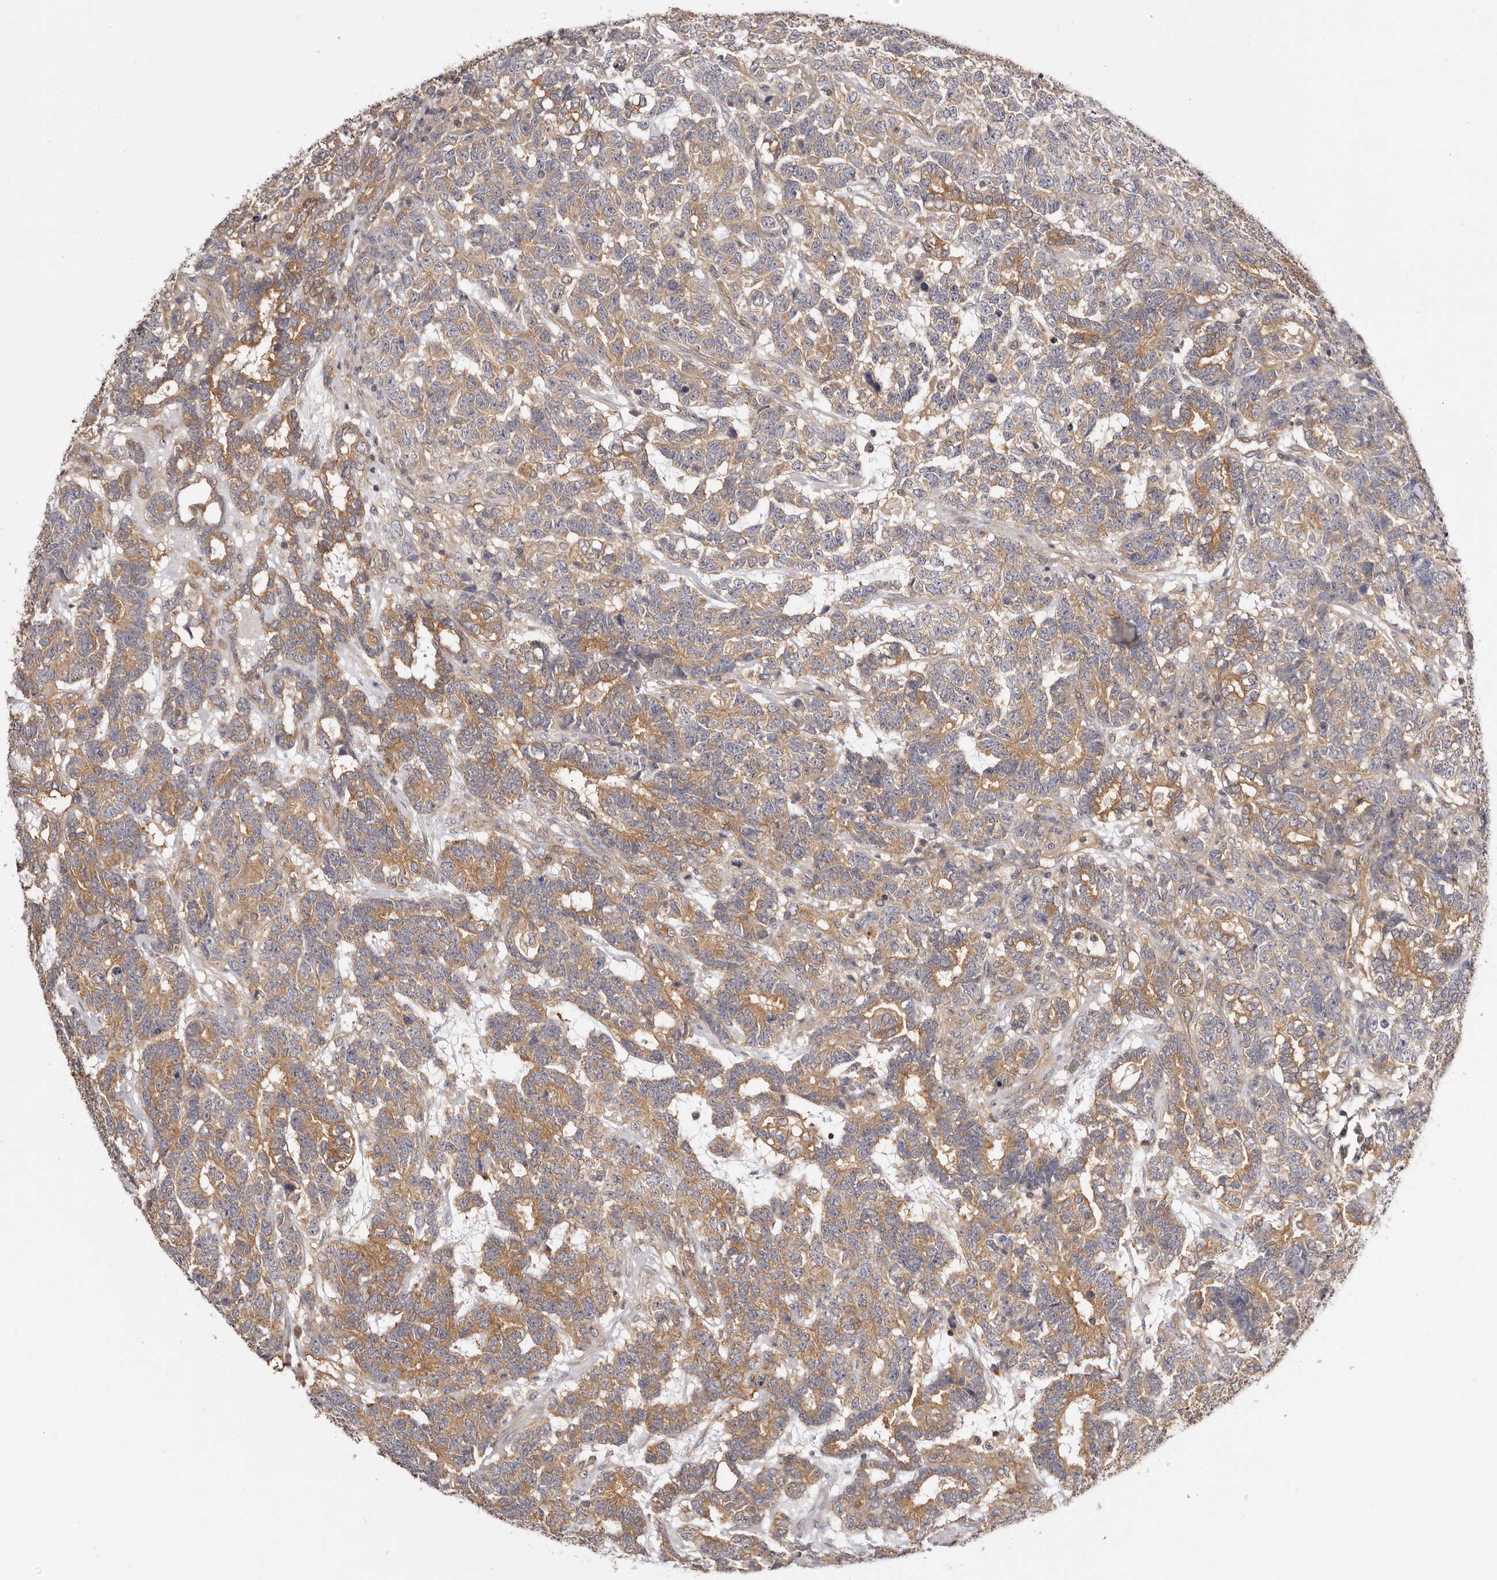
{"staining": {"intensity": "moderate", "quantity": ">75%", "location": "cytoplasmic/membranous"}, "tissue": "testis cancer", "cell_type": "Tumor cells", "image_type": "cancer", "snomed": [{"axis": "morphology", "description": "Carcinoma, Embryonal, NOS"}, {"axis": "topography", "description": "Testis"}], "caption": "A high-resolution photomicrograph shows immunohistochemistry staining of embryonal carcinoma (testis), which exhibits moderate cytoplasmic/membranous expression in approximately >75% of tumor cells.", "gene": "PANK4", "patient": {"sex": "male", "age": 26}}